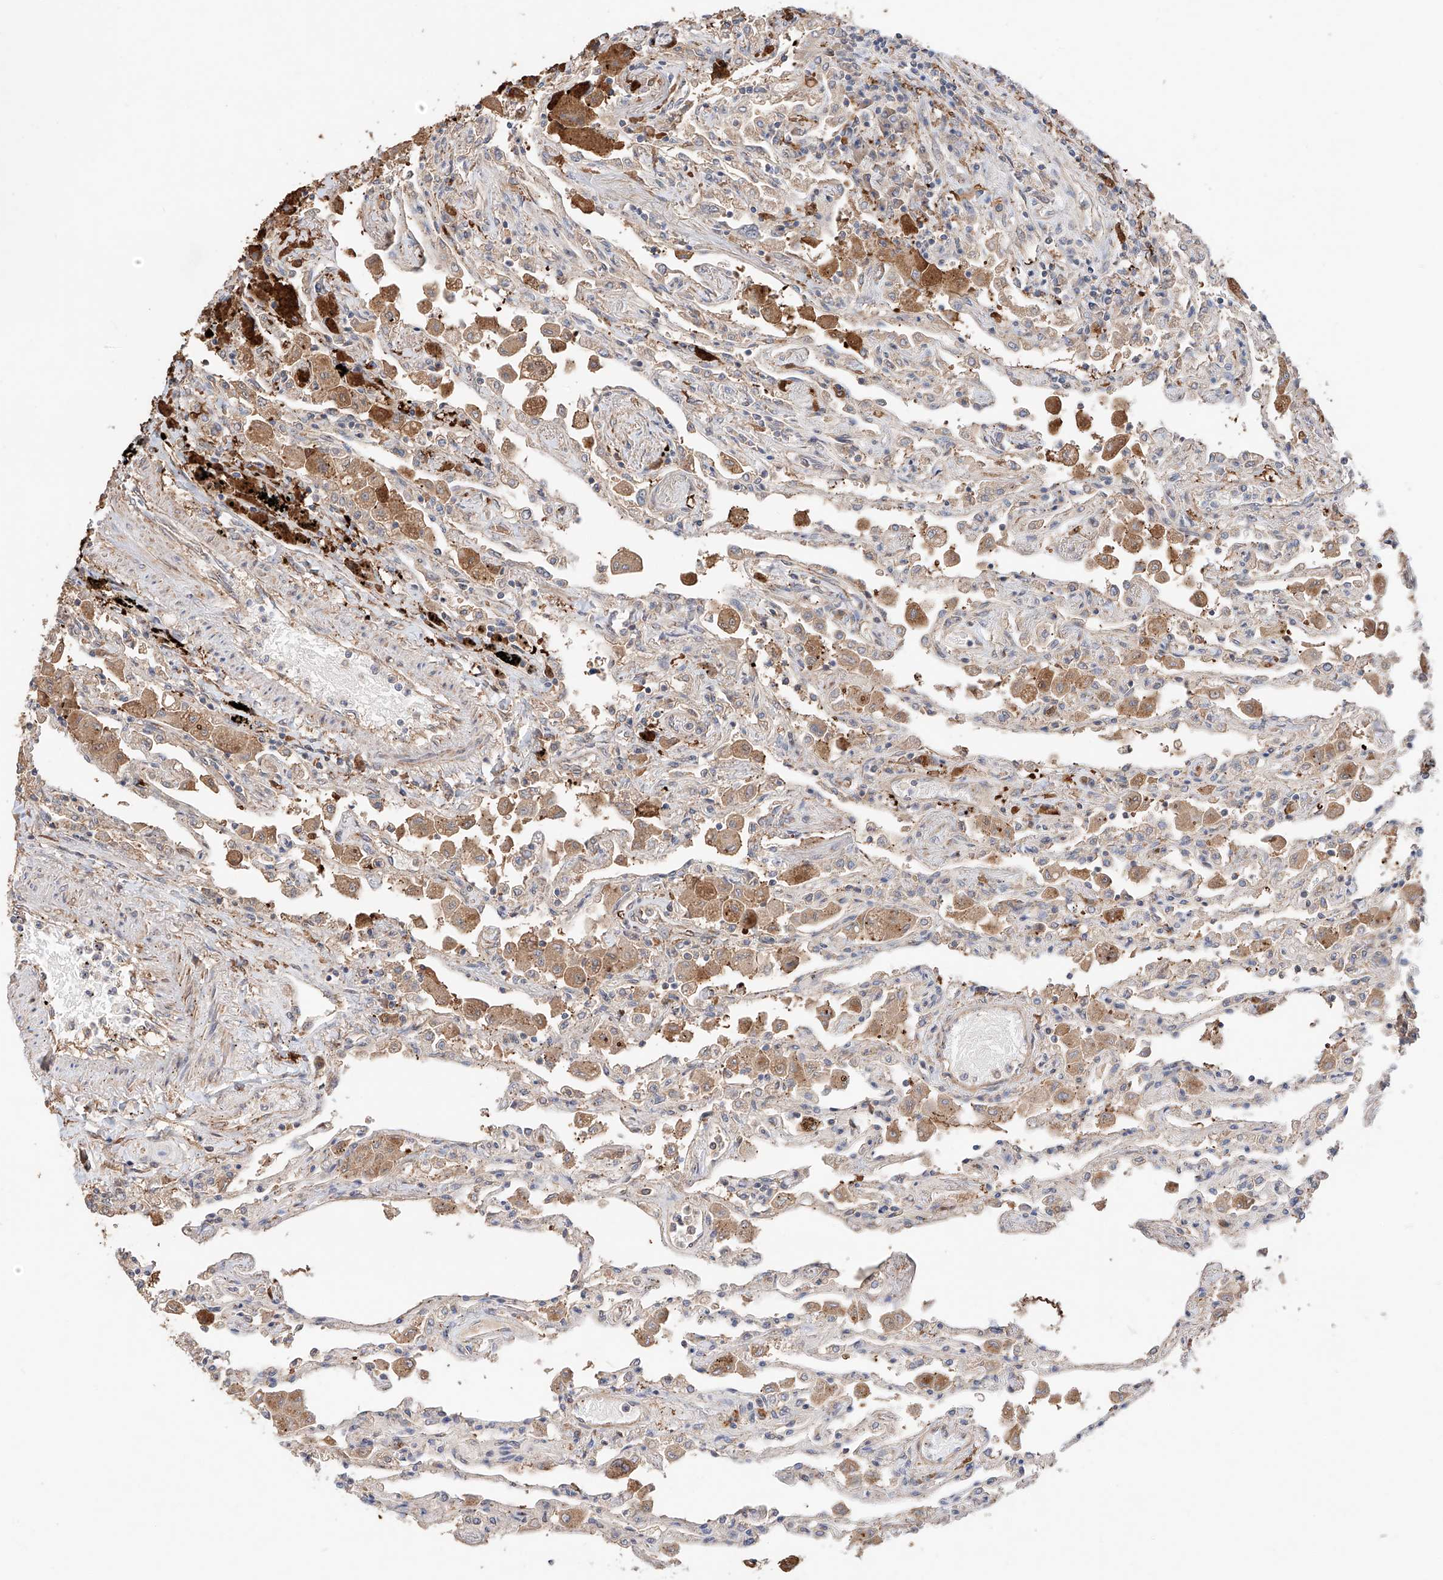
{"staining": {"intensity": "weak", "quantity": "25%-75%", "location": "cytoplasmic/membranous"}, "tissue": "lung", "cell_type": "Alveolar cells", "image_type": "normal", "snomed": [{"axis": "morphology", "description": "Normal tissue, NOS"}, {"axis": "topography", "description": "Bronchus"}, {"axis": "topography", "description": "Lung"}], "caption": "Unremarkable lung was stained to show a protein in brown. There is low levels of weak cytoplasmic/membranous expression in about 25%-75% of alveolar cells. Ihc stains the protein of interest in brown and the nuclei are stained blue.", "gene": "MOSPD1", "patient": {"sex": "female", "age": 49}}